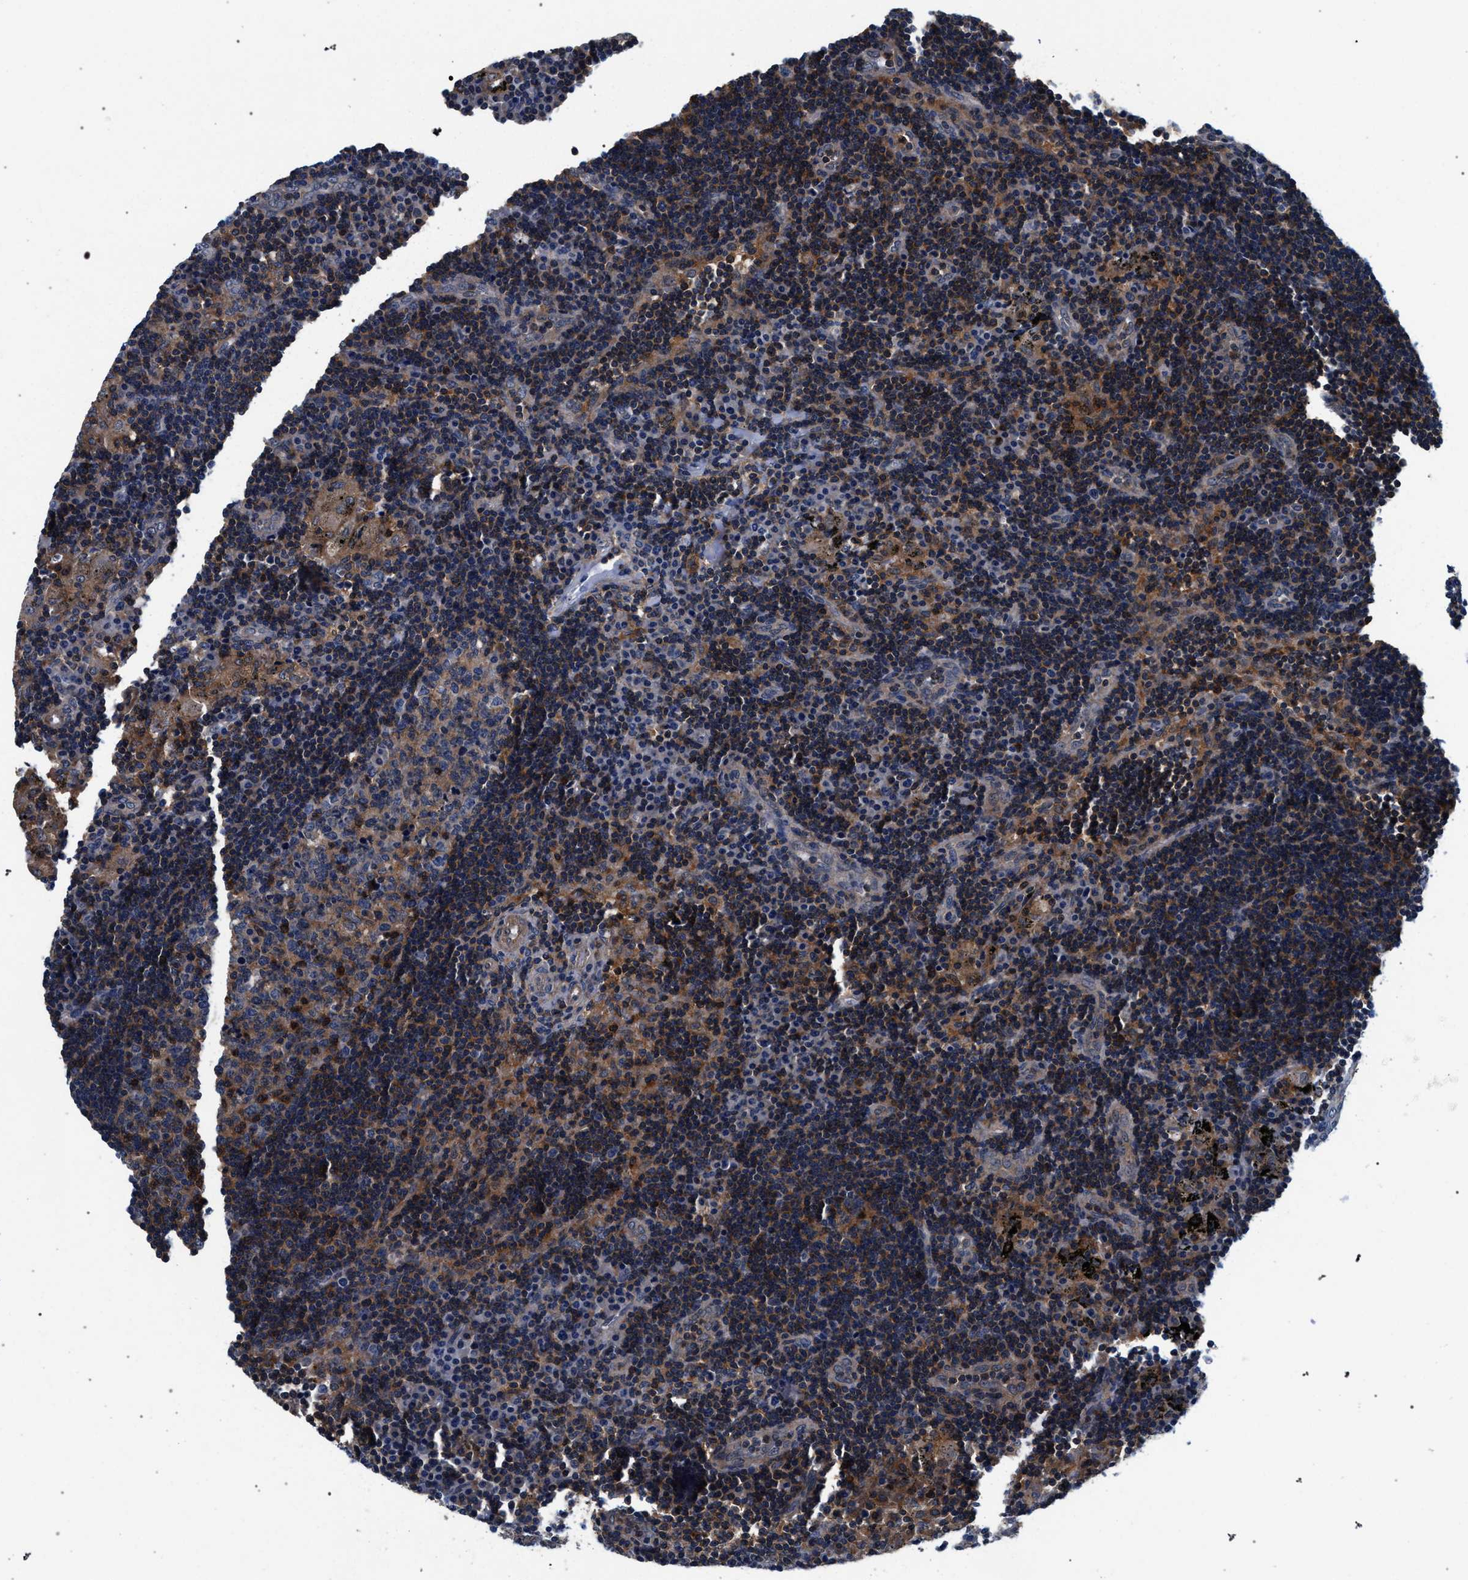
{"staining": {"intensity": "moderate", "quantity": "25%-75%", "location": "cytoplasmic/membranous"}, "tissue": "lymph node", "cell_type": "Germinal center cells", "image_type": "normal", "snomed": [{"axis": "morphology", "description": "Normal tissue, NOS"}, {"axis": "morphology", "description": "Squamous cell carcinoma, metastatic, NOS"}, {"axis": "topography", "description": "Lymph node"}], "caption": "The photomicrograph demonstrates a brown stain indicating the presence of a protein in the cytoplasmic/membranous of germinal center cells in lymph node. (DAB (3,3'-diaminobenzidine) = brown stain, brightfield microscopy at high magnification).", "gene": "LASP1", "patient": {"sex": "female", "age": 53}}